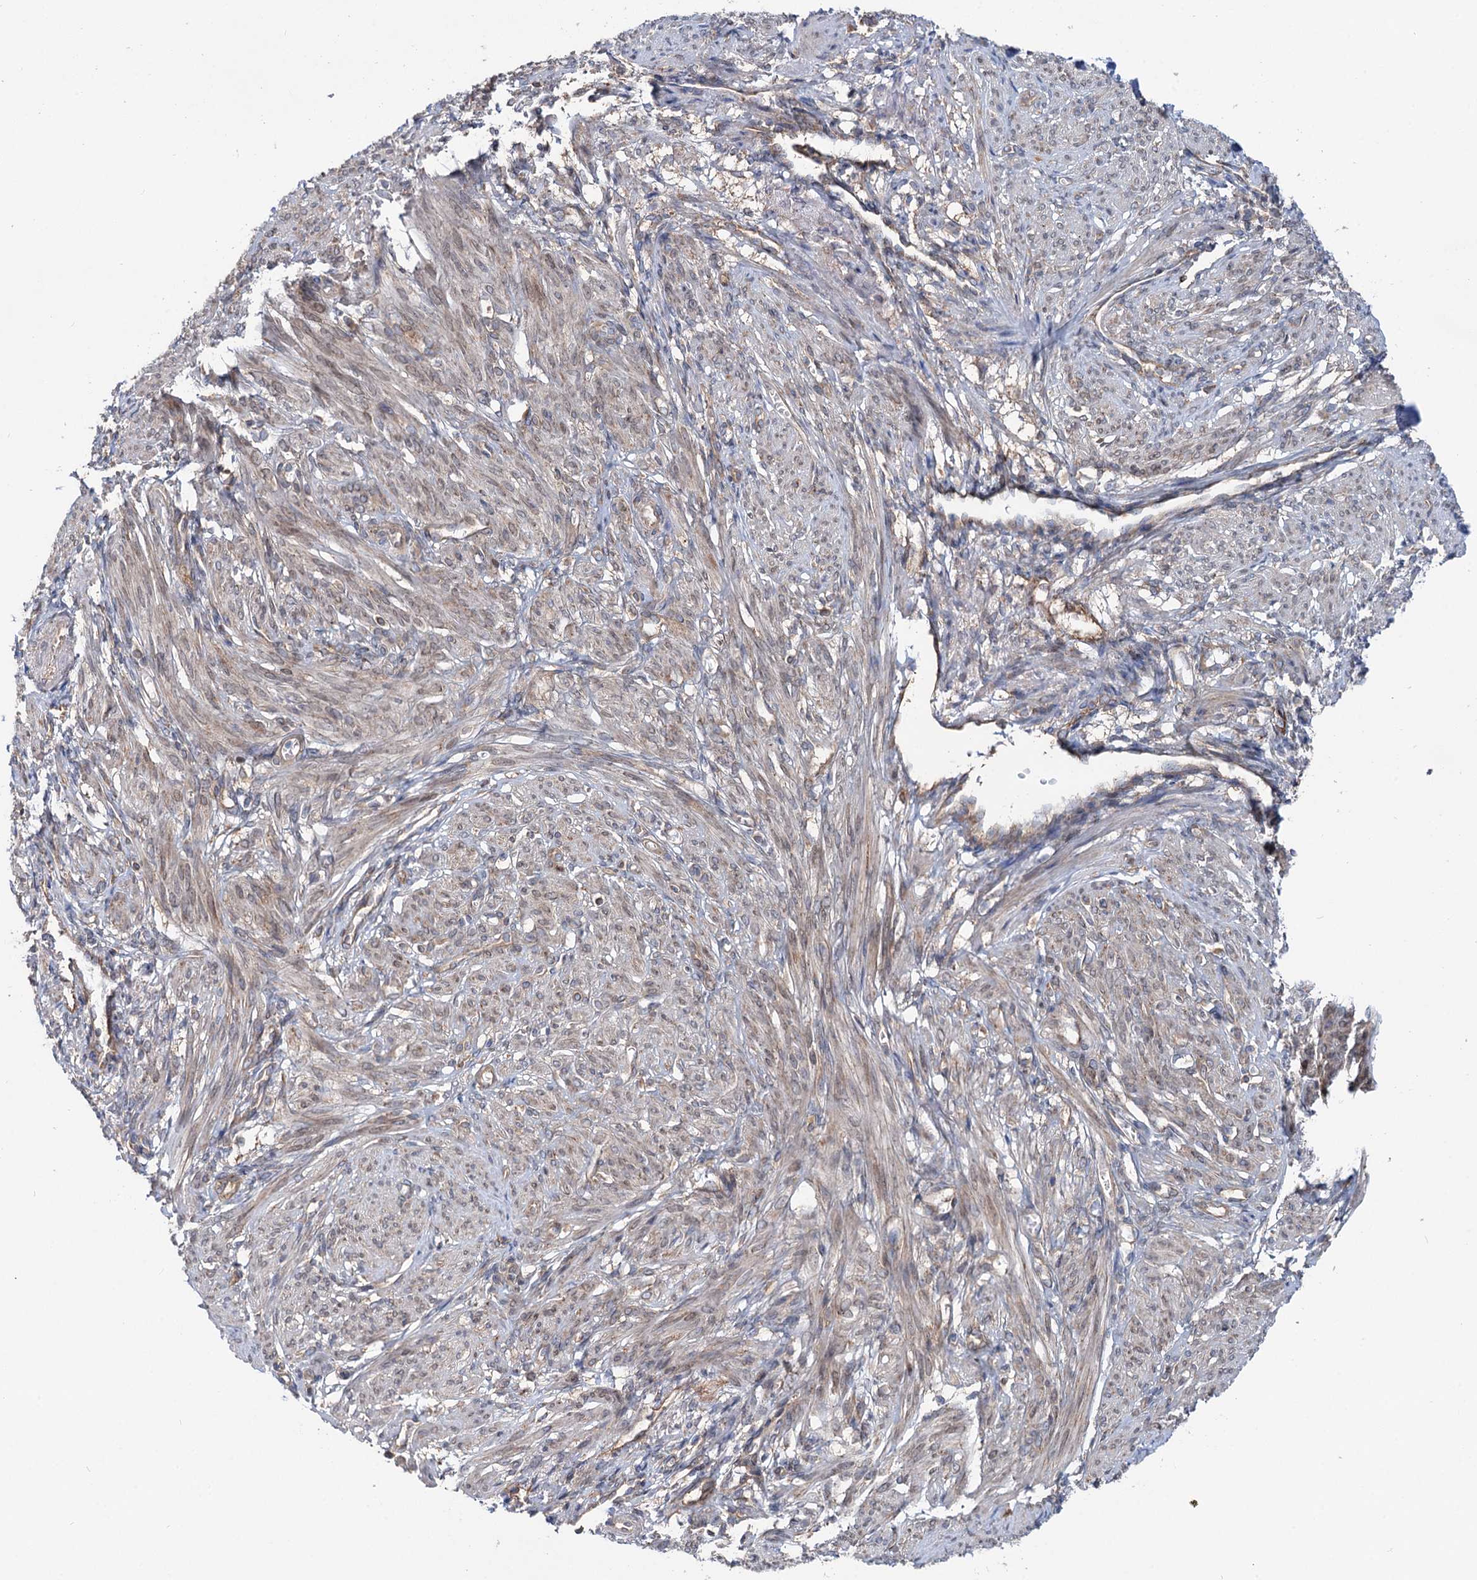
{"staining": {"intensity": "moderate", "quantity": "<25%", "location": "cytoplasmic/membranous"}, "tissue": "smooth muscle", "cell_type": "Smooth muscle cells", "image_type": "normal", "snomed": [{"axis": "morphology", "description": "Normal tissue, NOS"}, {"axis": "topography", "description": "Smooth muscle"}], "caption": "Protein staining of unremarkable smooth muscle displays moderate cytoplasmic/membranous expression in approximately <25% of smooth muscle cells.", "gene": "PTDSS2", "patient": {"sex": "female", "age": 39}}